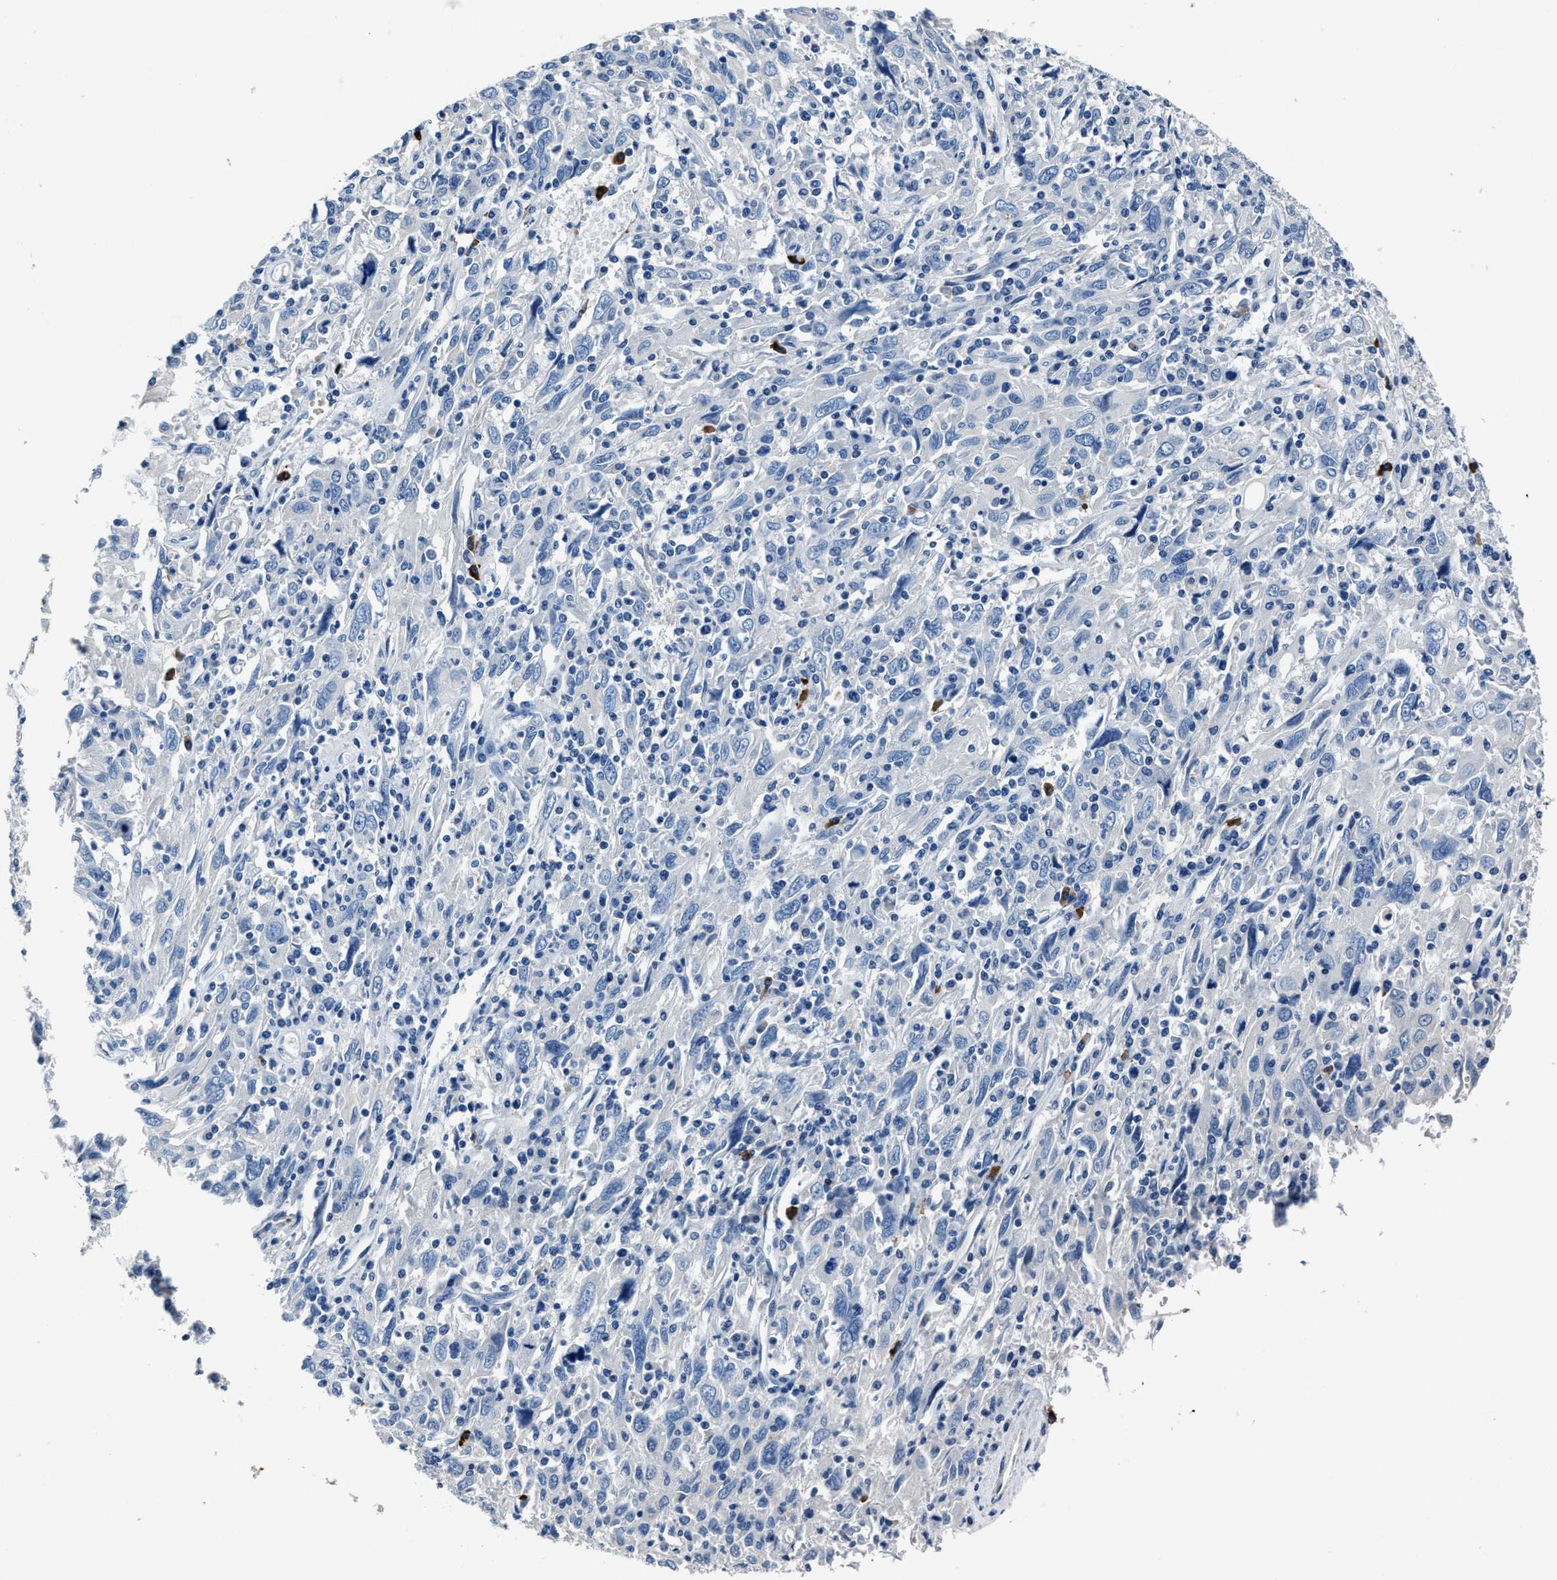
{"staining": {"intensity": "negative", "quantity": "none", "location": "none"}, "tissue": "cervical cancer", "cell_type": "Tumor cells", "image_type": "cancer", "snomed": [{"axis": "morphology", "description": "Squamous cell carcinoma, NOS"}, {"axis": "topography", "description": "Cervix"}], "caption": "Cervical squamous cell carcinoma was stained to show a protein in brown. There is no significant expression in tumor cells.", "gene": "NACAD", "patient": {"sex": "female", "age": 46}}